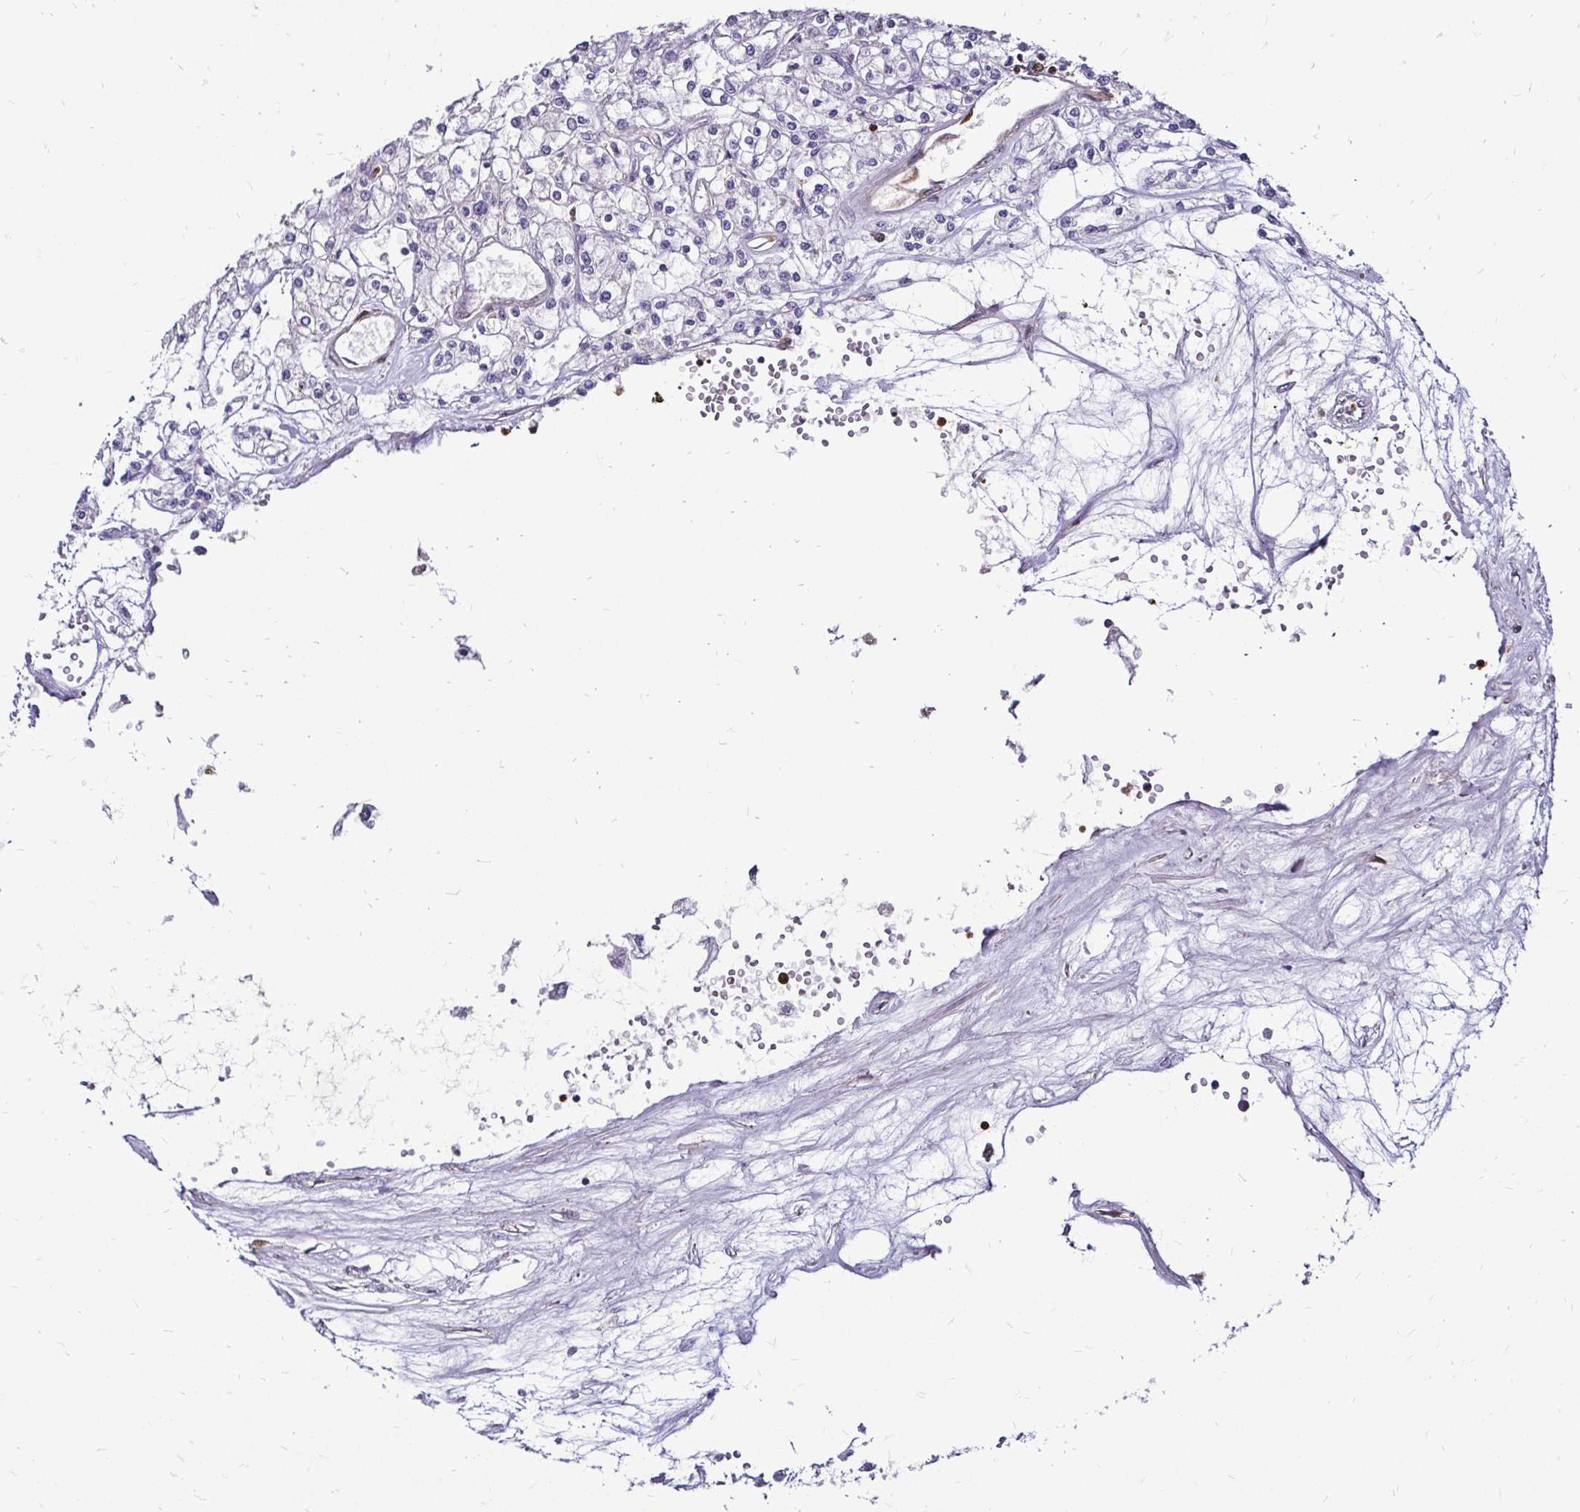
{"staining": {"intensity": "negative", "quantity": "none", "location": "none"}, "tissue": "renal cancer", "cell_type": "Tumor cells", "image_type": "cancer", "snomed": [{"axis": "morphology", "description": "Adenocarcinoma, NOS"}, {"axis": "topography", "description": "Kidney"}], "caption": "High power microscopy image of an immunohistochemistry image of renal cancer (adenocarcinoma), revealing no significant positivity in tumor cells. (IHC, brightfield microscopy, high magnification).", "gene": "ZFP1", "patient": {"sex": "female", "age": 59}}